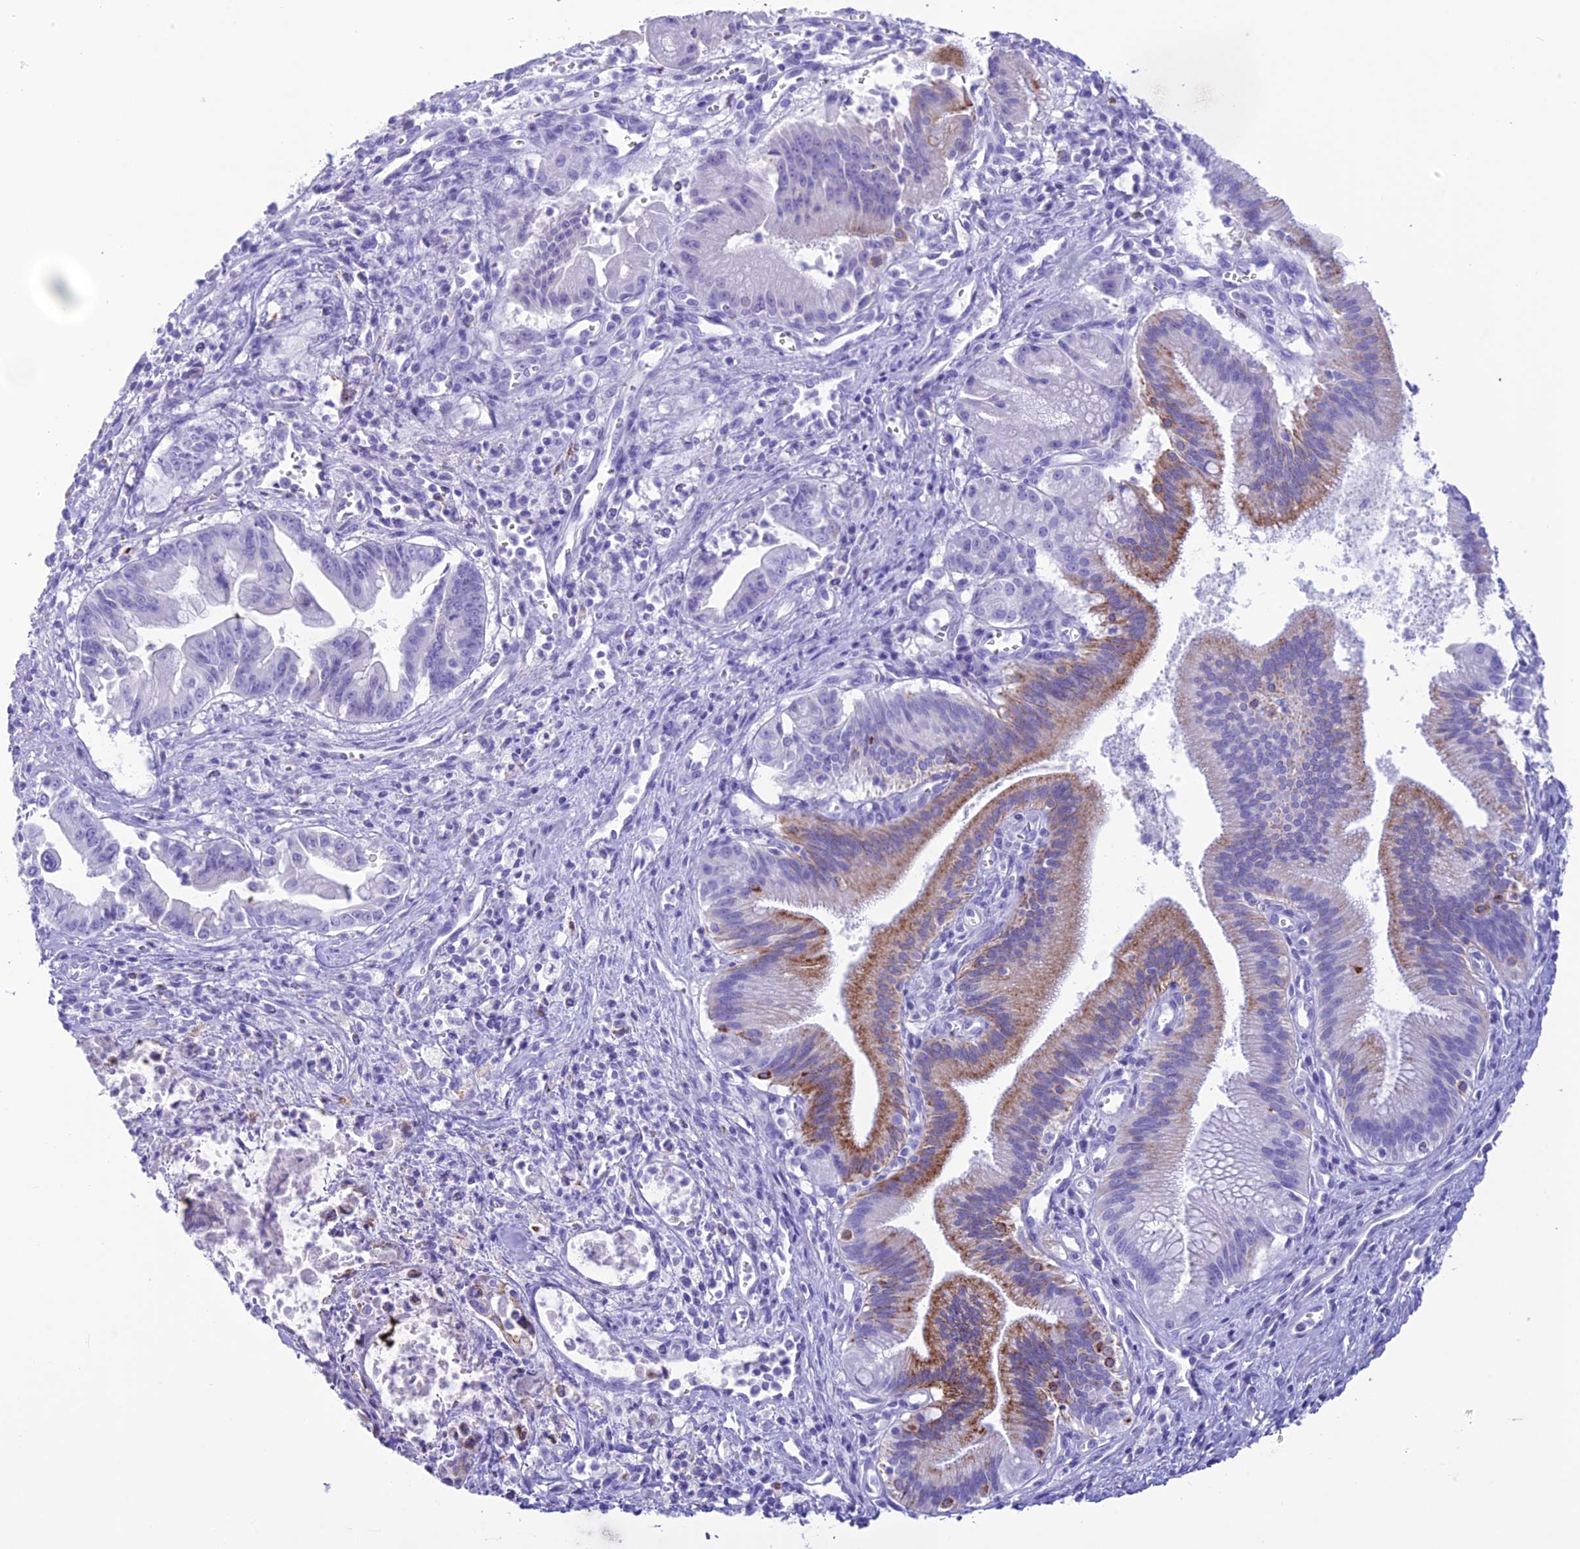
{"staining": {"intensity": "moderate", "quantity": "<25%", "location": "cytoplasmic/membranous"}, "tissue": "pancreatic cancer", "cell_type": "Tumor cells", "image_type": "cancer", "snomed": [{"axis": "morphology", "description": "Adenocarcinoma, NOS"}, {"axis": "topography", "description": "Pancreas"}], "caption": "IHC (DAB (3,3'-diaminobenzidine)) staining of human pancreatic cancer (adenocarcinoma) displays moderate cytoplasmic/membranous protein expression in about <25% of tumor cells. (DAB = brown stain, brightfield microscopy at high magnification).", "gene": "TRAM1L1", "patient": {"sex": "male", "age": 78}}